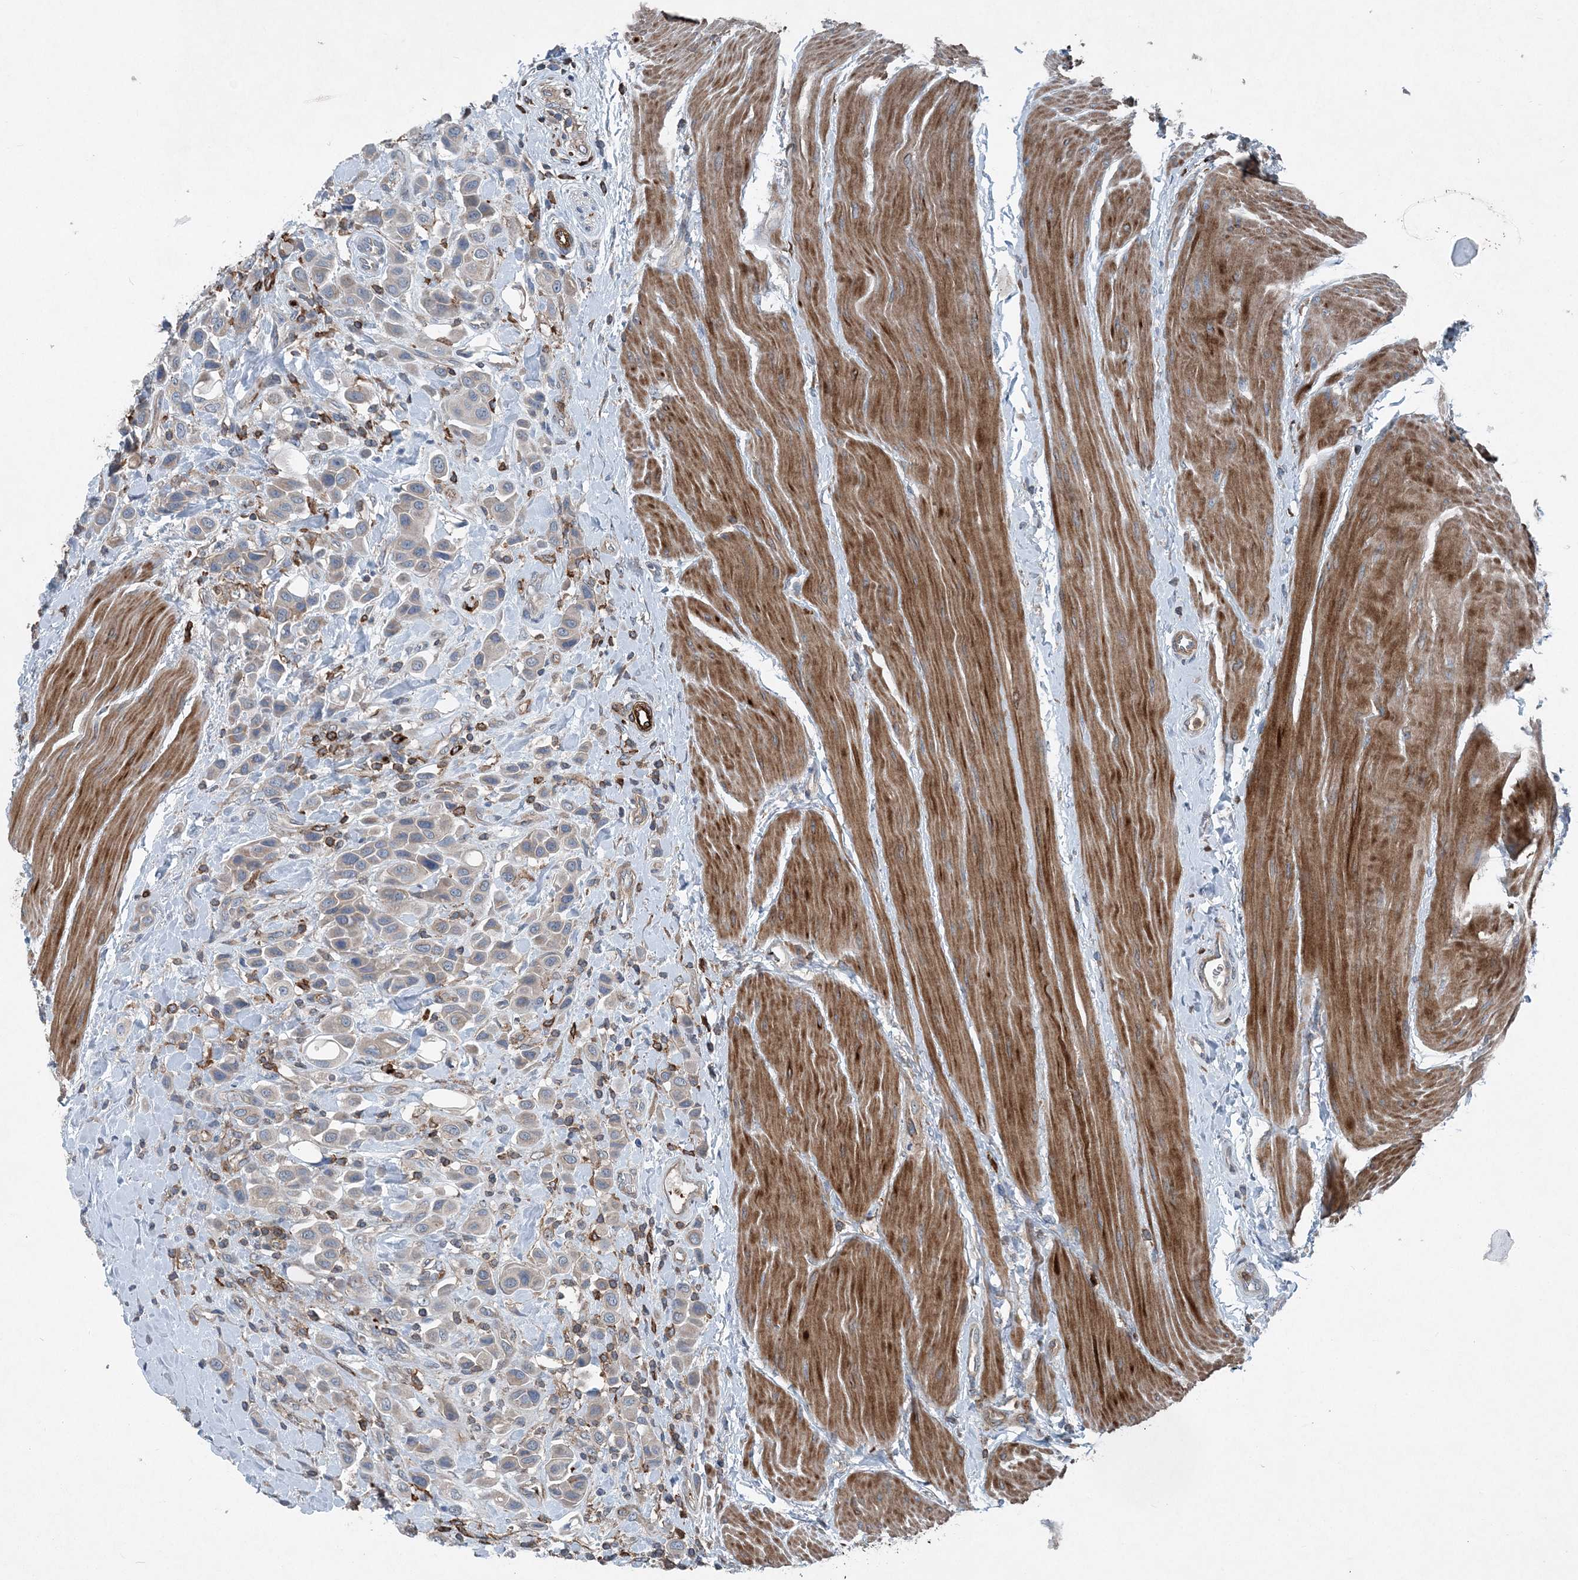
{"staining": {"intensity": "negative", "quantity": "none", "location": "none"}, "tissue": "urothelial cancer", "cell_type": "Tumor cells", "image_type": "cancer", "snomed": [{"axis": "morphology", "description": "Urothelial carcinoma, High grade"}, {"axis": "topography", "description": "Urinary bladder"}], "caption": "Immunohistochemistry (IHC) image of human urothelial cancer stained for a protein (brown), which demonstrates no expression in tumor cells. (Immunohistochemistry (IHC), brightfield microscopy, high magnification).", "gene": "DGUOK", "patient": {"sex": "male", "age": 50}}